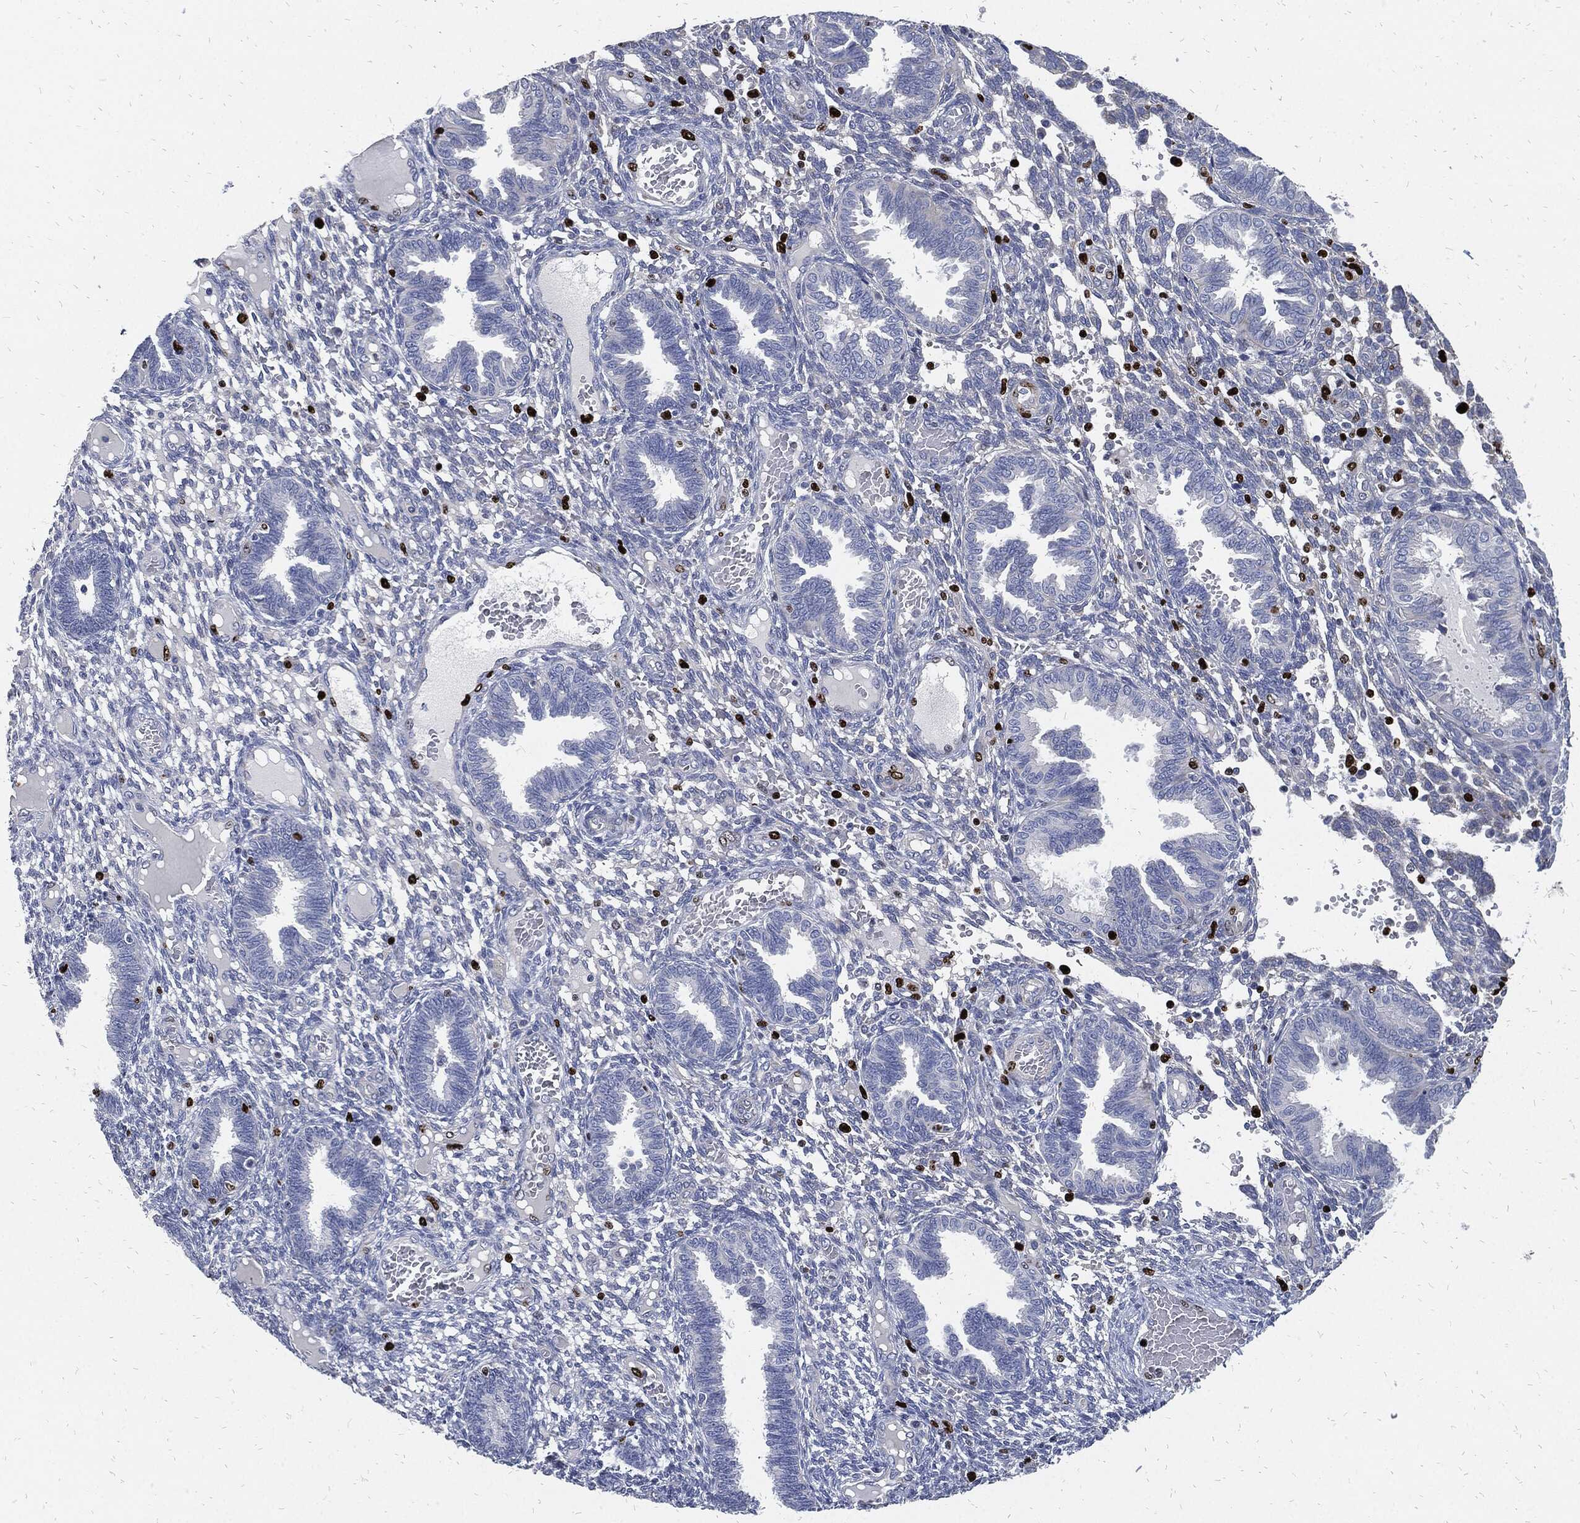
{"staining": {"intensity": "negative", "quantity": "none", "location": "none"}, "tissue": "endometrium", "cell_type": "Cells in endometrial stroma", "image_type": "normal", "snomed": [{"axis": "morphology", "description": "Normal tissue, NOS"}, {"axis": "topography", "description": "Endometrium"}], "caption": "Human endometrium stained for a protein using IHC displays no staining in cells in endometrial stroma.", "gene": "MKI67", "patient": {"sex": "female", "age": 42}}